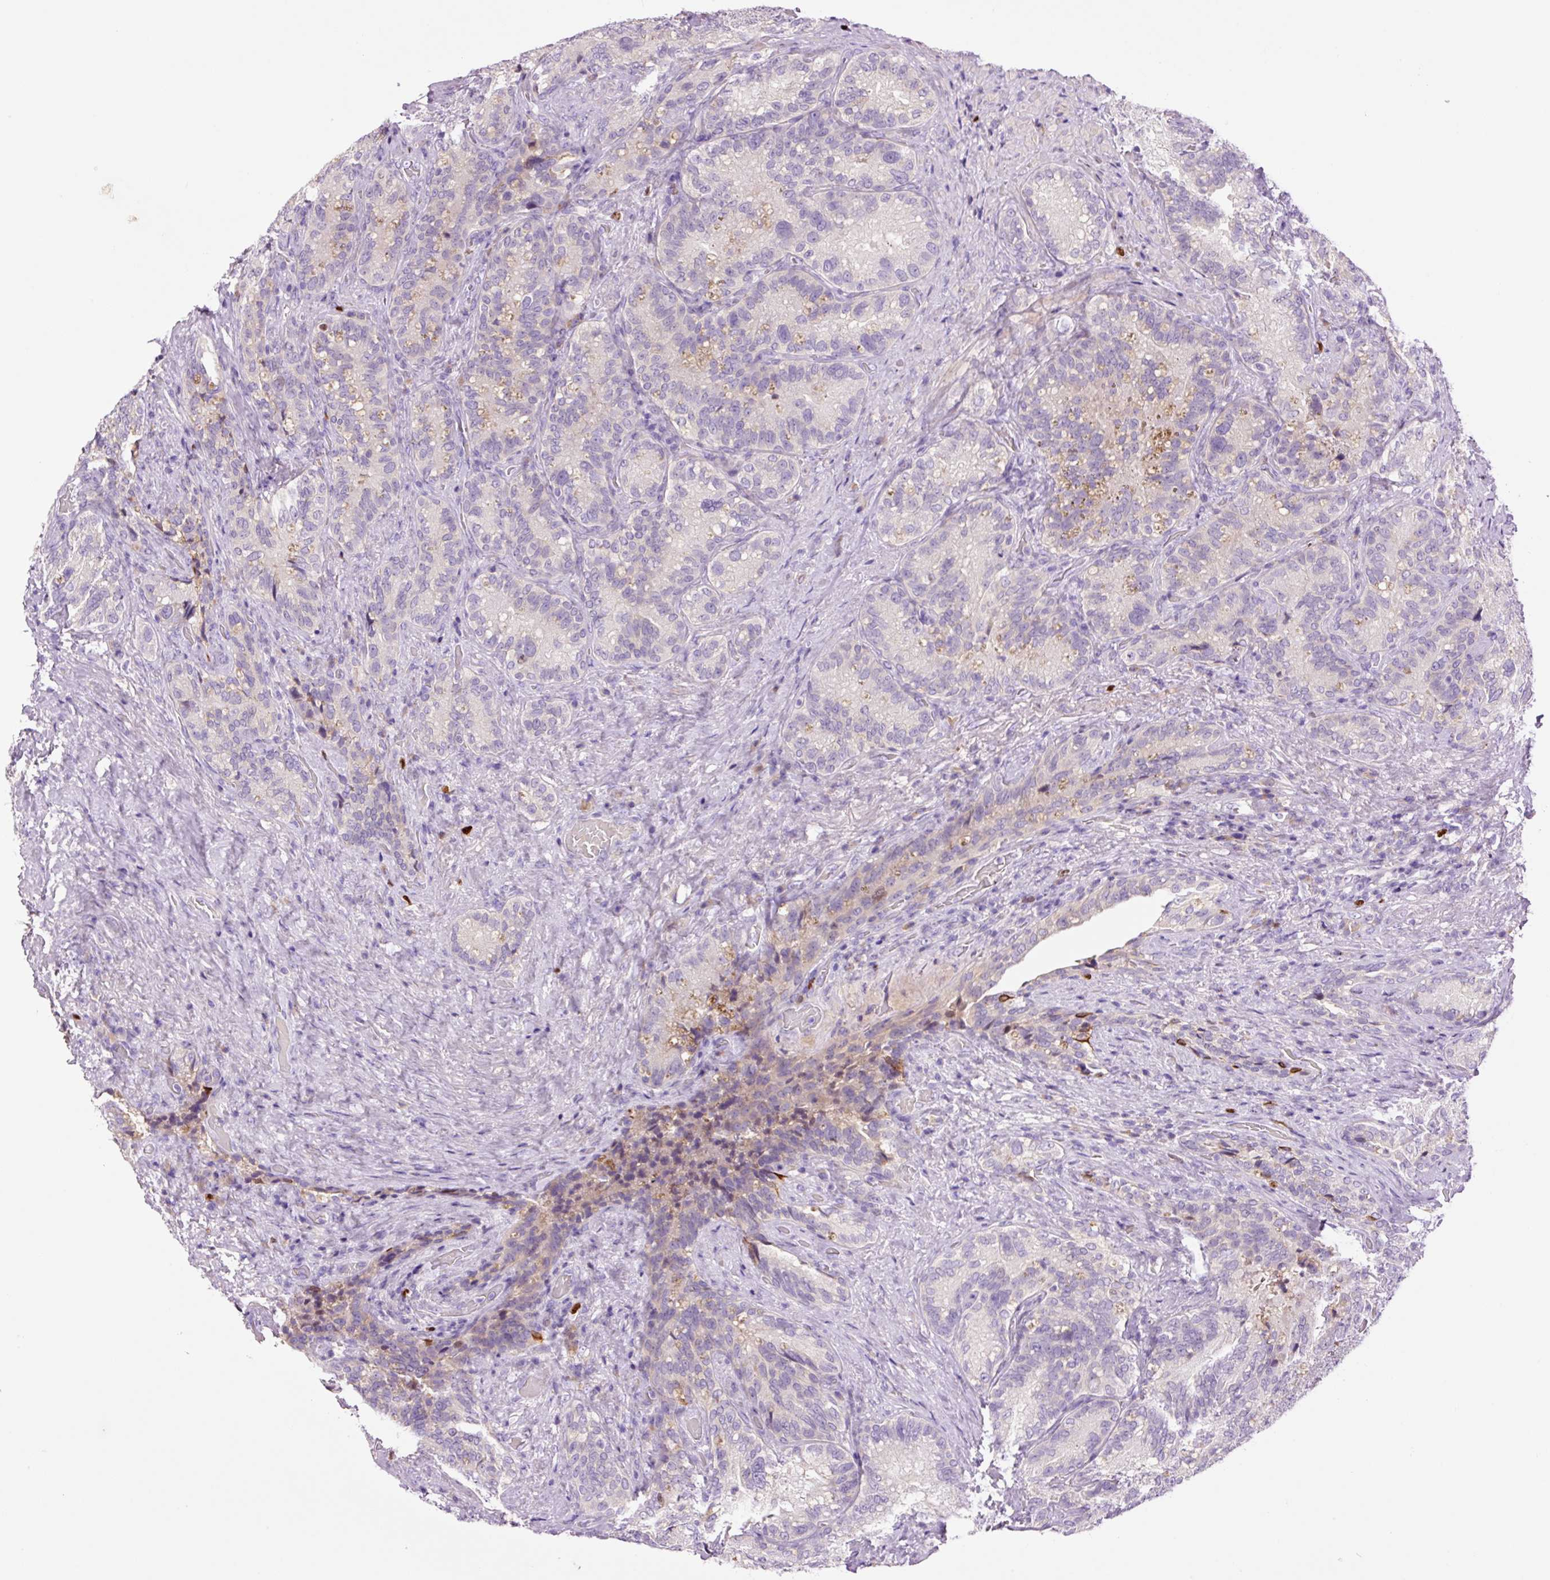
{"staining": {"intensity": "weak", "quantity": "<25%", "location": "cytoplasmic/membranous"}, "tissue": "seminal vesicle", "cell_type": "Glandular cells", "image_type": "normal", "snomed": [{"axis": "morphology", "description": "Normal tissue, NOS"}, {"axis": "topography", "description": "Seminal veicle"}], "caption": "DAB immunohistochemical staining of normal human seminal vesicle reveals no significant expression in glandular cells.", "gene": "DPPA4", "patient": {"sex": "male", "age": 68}}